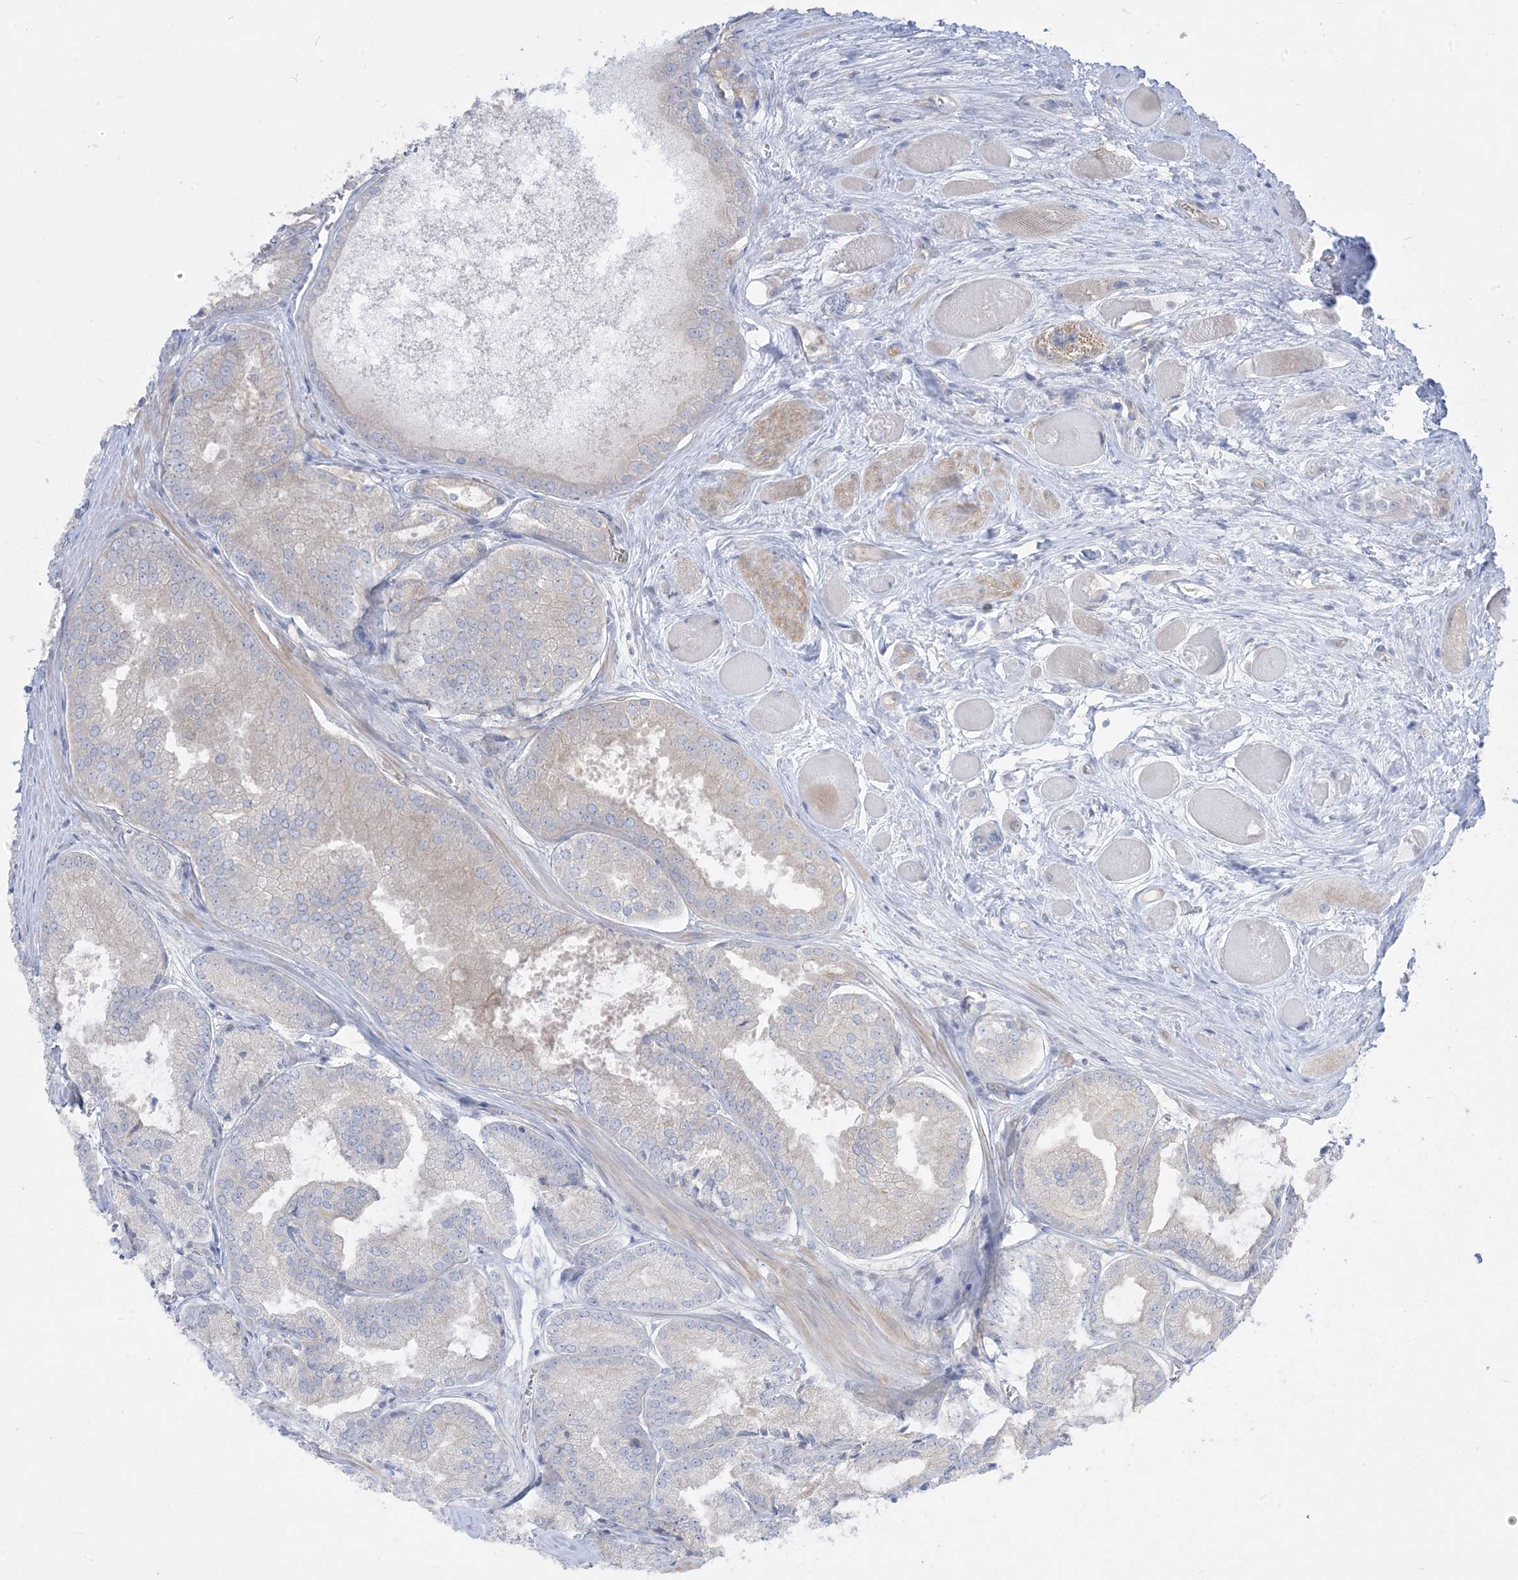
{"staining": {"intensity": "negative", "quantity": "none", "location": "none"}, "tissue": "prostate cancer", "cell_type": "Tumor cells", "image_type": "cancer", "snomed": [{"axis": "morphology", "description": "Adenocarcinoma, Low grade"}, {"axis": "topography", "description": "Prostate"}], "caption": "Immunohistochemistry histopathology image of human prostate adenocarcinoma (low-grade) stained for a protein (brown), which shows no staining in tumor cells.", "gene": "ARHGEF9", "patient": {"sex": "male", "age": 67}}